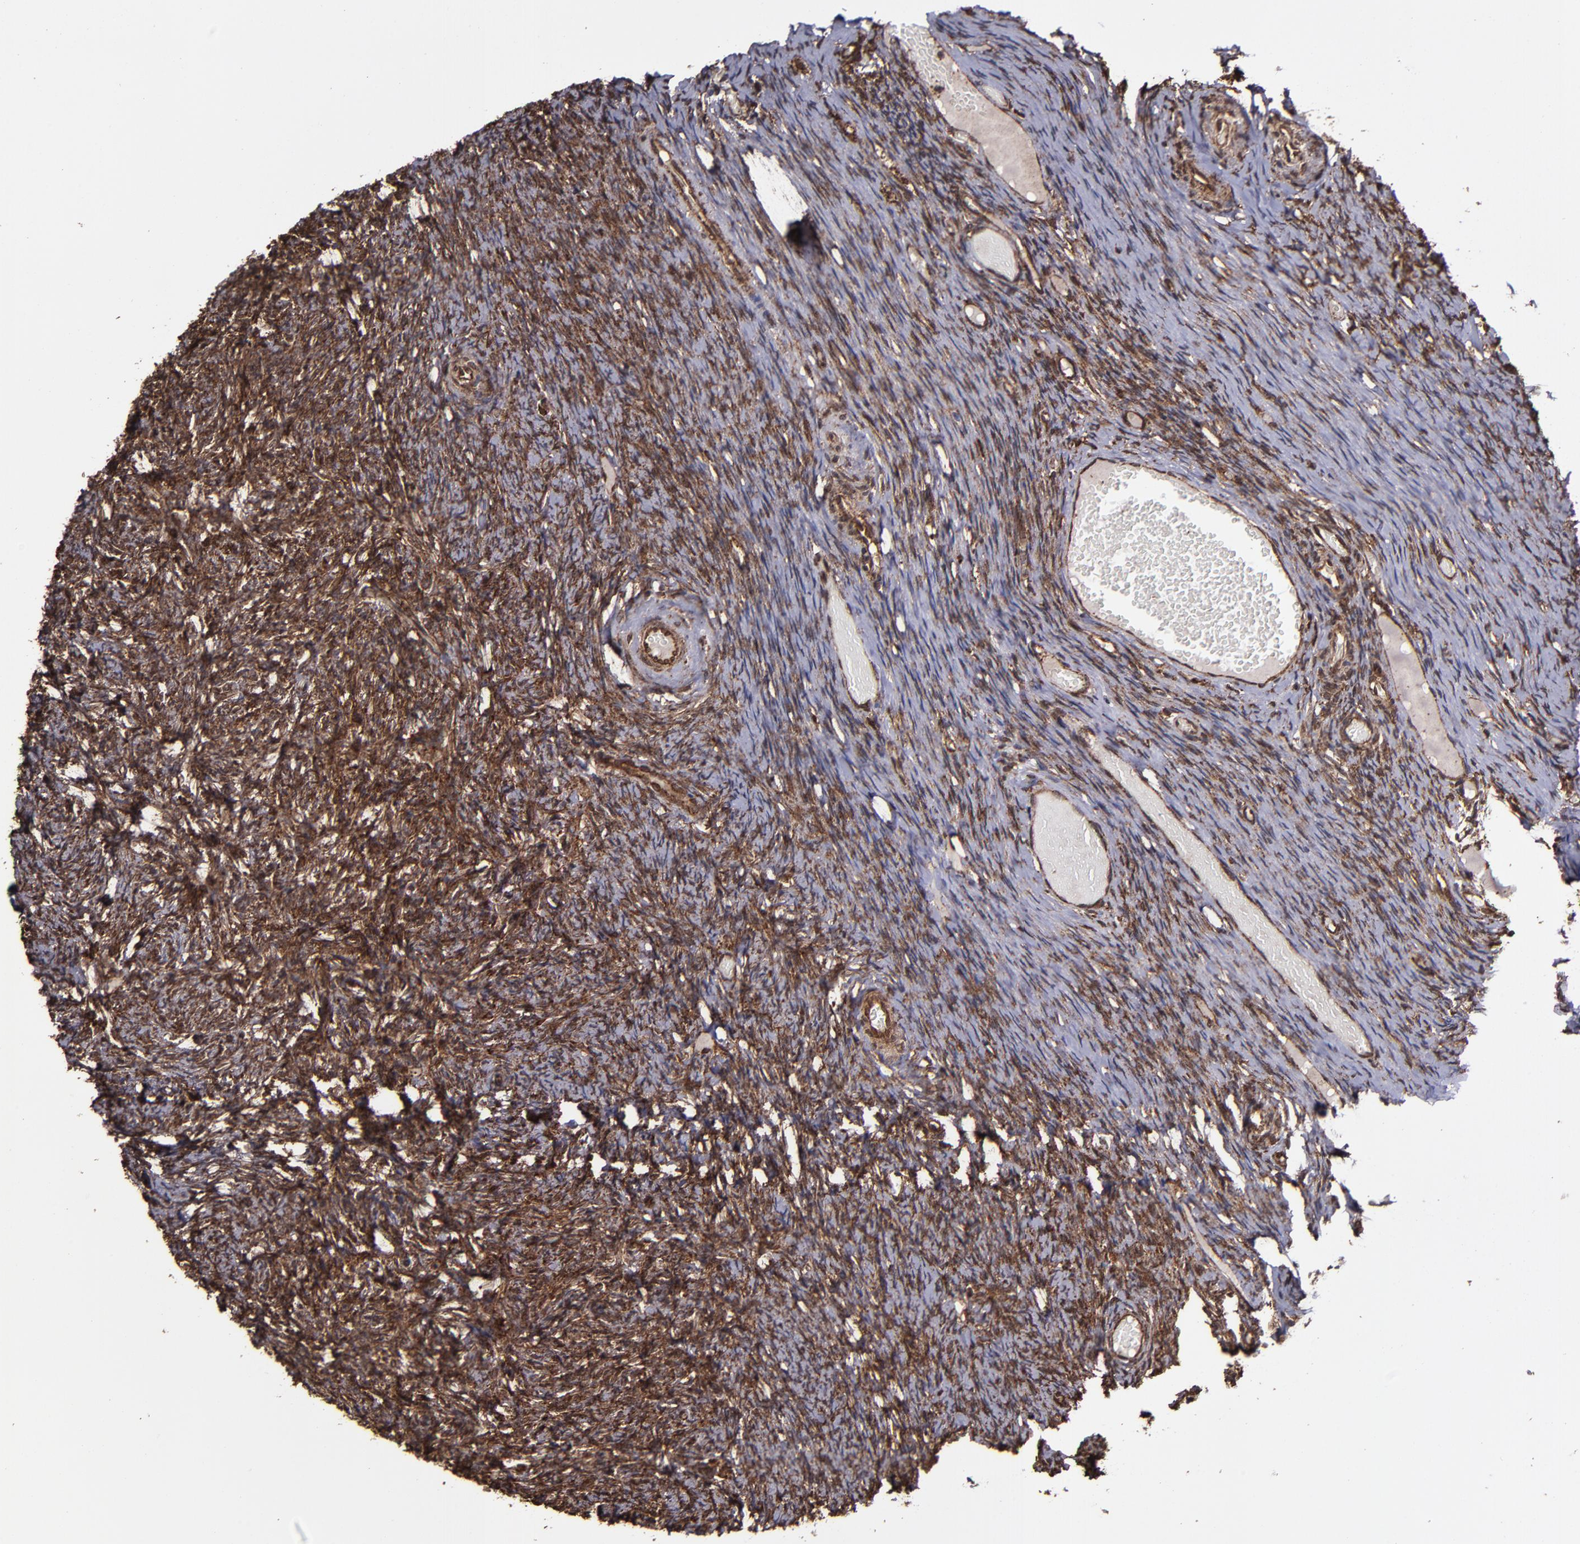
{"staining": {"intensity": "strong", "quantity": ">75%", "location": "cytoplasmic/membranous,nuclear"}, "tissue": "ovary", "cell_type": "Follicle cells", "image_type": "normal", "snomed": [{"axis": "morphology", "description": "Normal tissue, NOS"}, {"axis": "topography", "description": "Ovary"}], "caption": "DAB (3,3'-diaminobenzidine) immunohistochemical staining of benign human ovary exhibits strong cytoplasmic/membranous,nuclear protein expression in about >75% of follicle cells. (DAB = brown stain, brightfield microscopy at high magnification).", "gene": "EIF4ENIF1", "patient": {"sex": "female", "age": 60}}